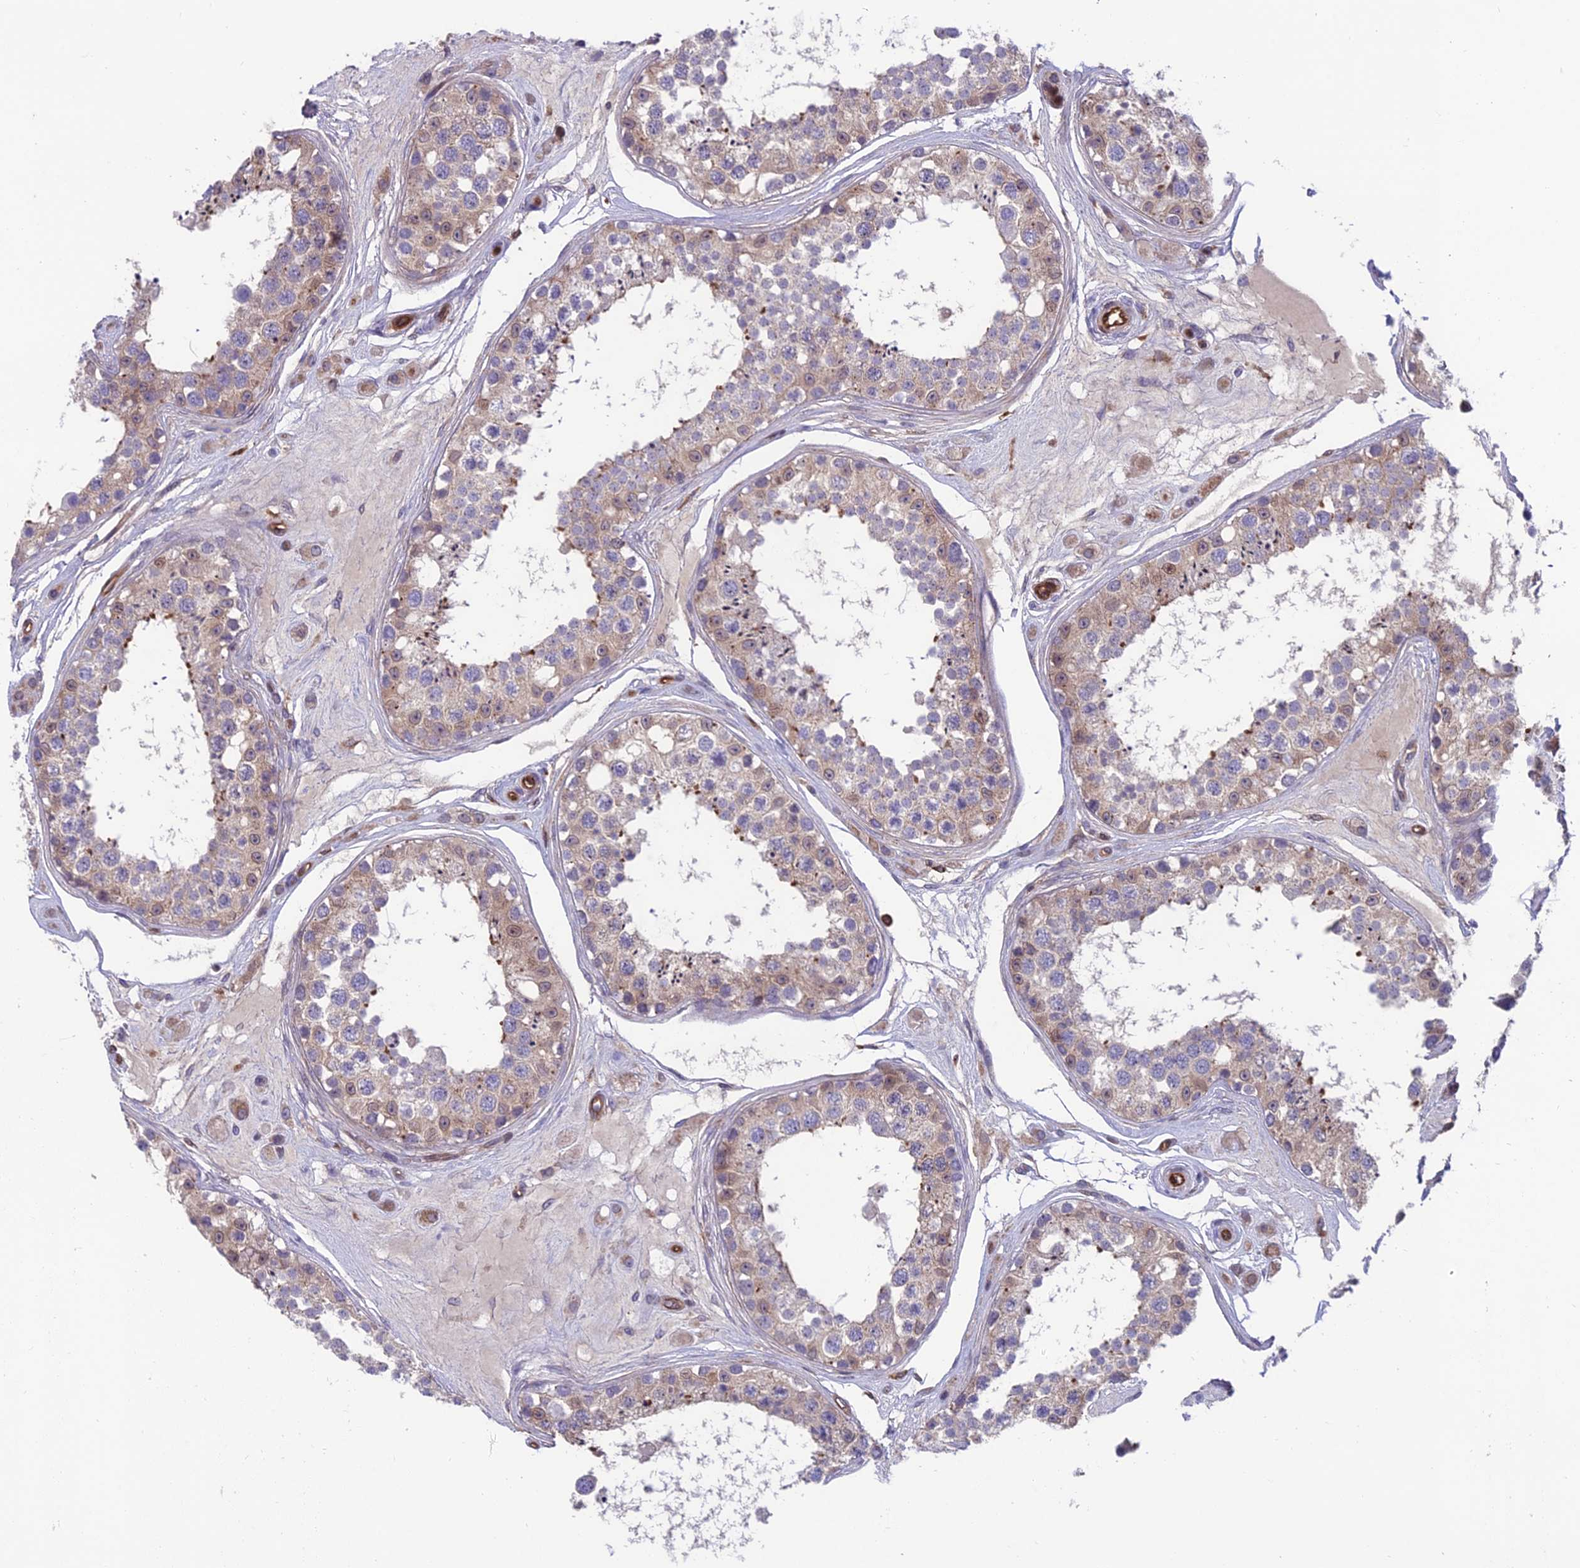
{"staining": {"intensity": "weak", "quantity": "25%-75%", "location": "cytoplasmic/membranous"}, "tissue": "testis", "cell_type": "Cells in seminiferous ducts", "image_type": "normal", "snomed": [{"axis": "morphology", "description": "Normal tissue, NOS"}, {"axis": "topography", "description": "Testis"}], "caption": "High-magnification brightfield microscopy of unremarkable testis stained with DAB (brown) and counterstained with hematoxylin (blue). cells in seminiferous ducts exhibit weak cytoplasmic/membranous positivity is appreciated in approximately25%-75% of cells.", "gene": "RTN4RL1", "patient": {"sex": "male", "age": 25}}